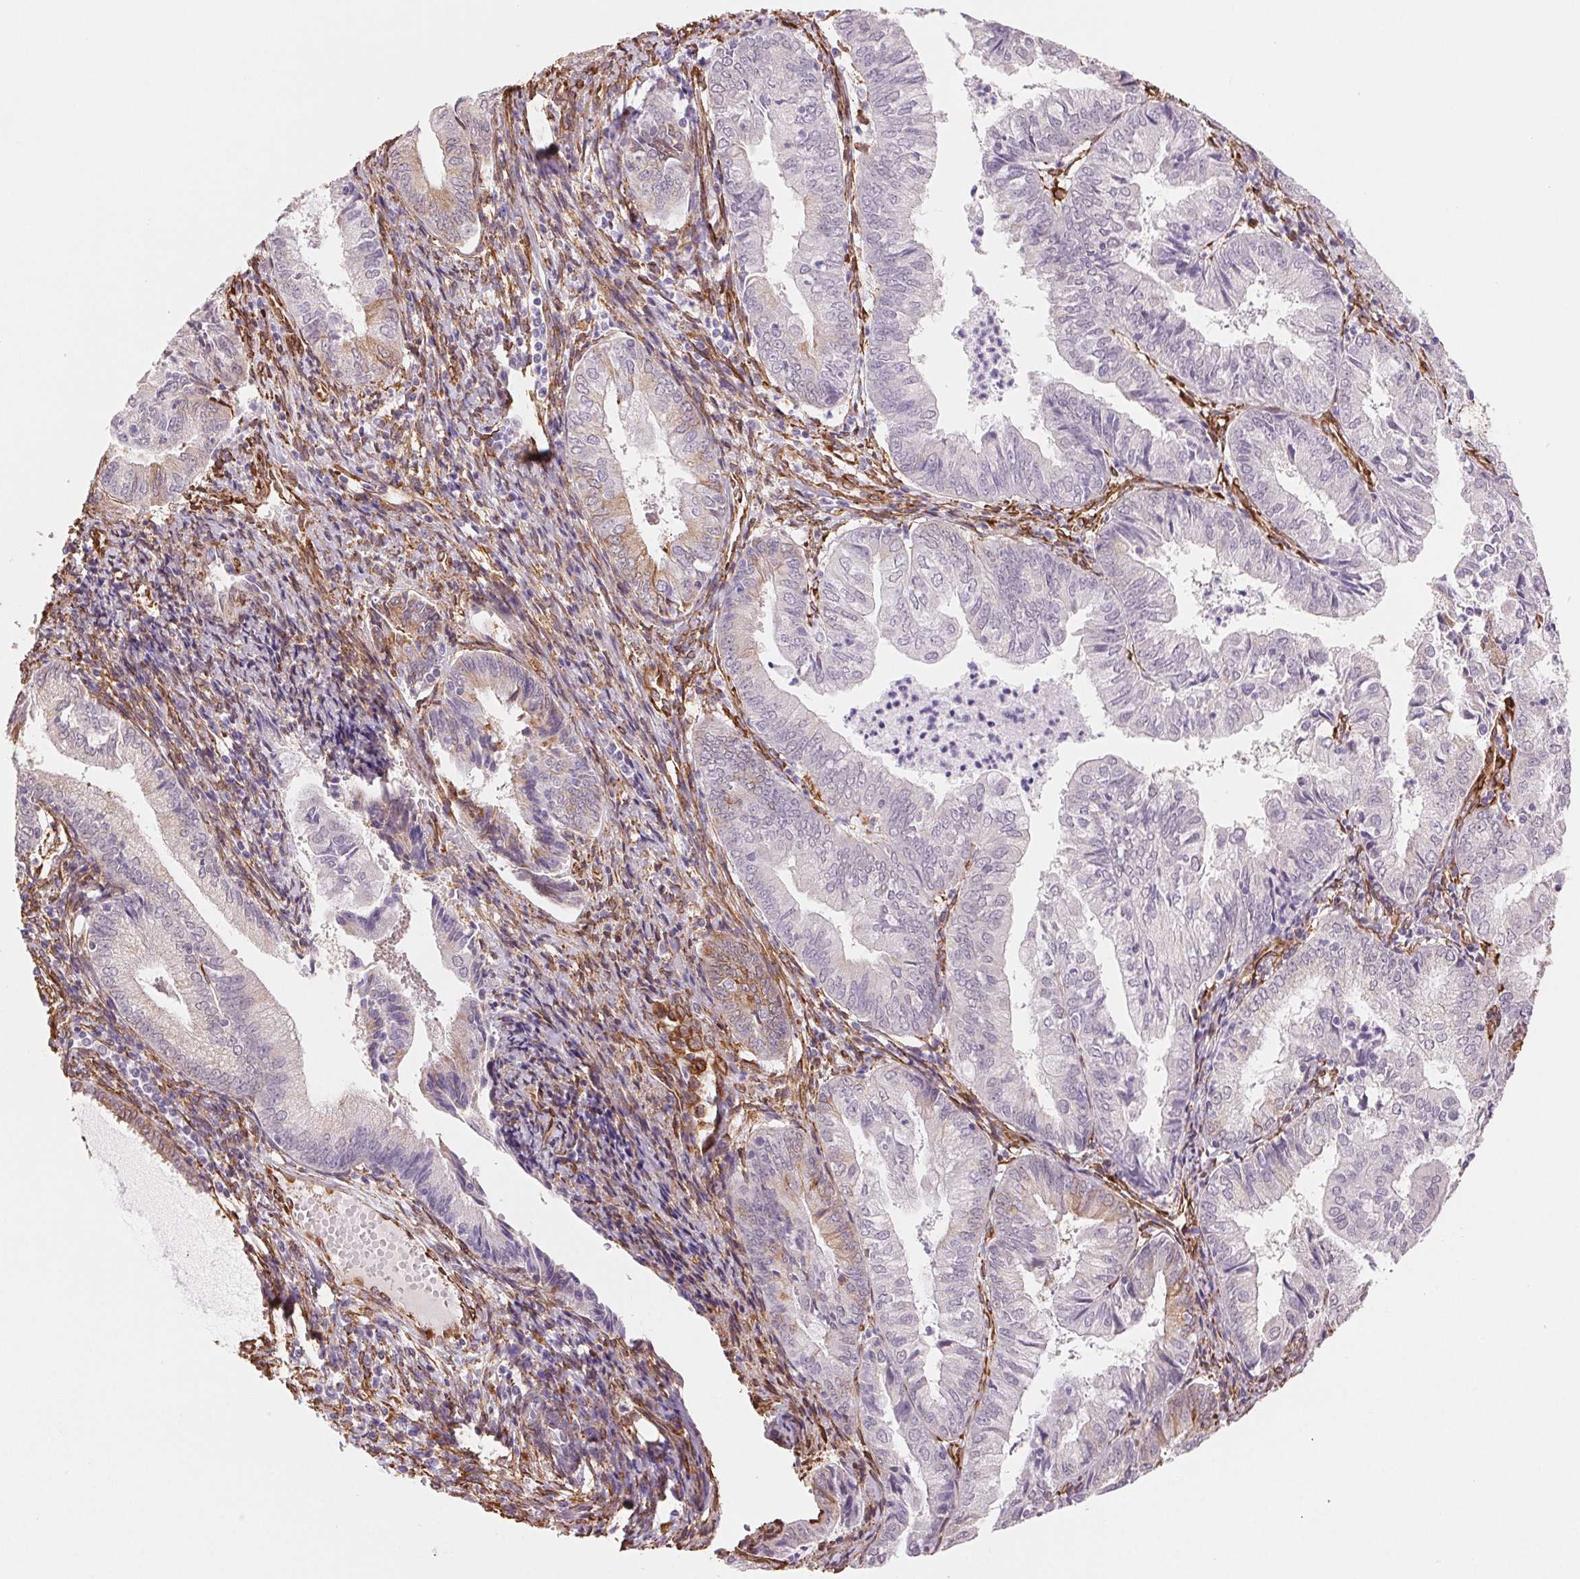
{"staining": {"intensity": "weak", "quantity": "<25%", "location": "cytoplasmic/membranous"}, "tissue": "endometrial cancer", "cell_type": "Tumor cells", "image_type": "cancer", "snomed": [{"axis": "morphology", "description": "Adenocarcinoma, NOS"}, {"axis": "topography", "description": "Endometrium"}], "caption": "Immunohistochemistry (IHC) micrograph of neoplastic tissue: human adenocarcinoma (endometrial) stained with DAB displays no significant protein positivity in tumor cells.", "gene": "FKBP10", "patient": {"sex": "female", "age": 55}}